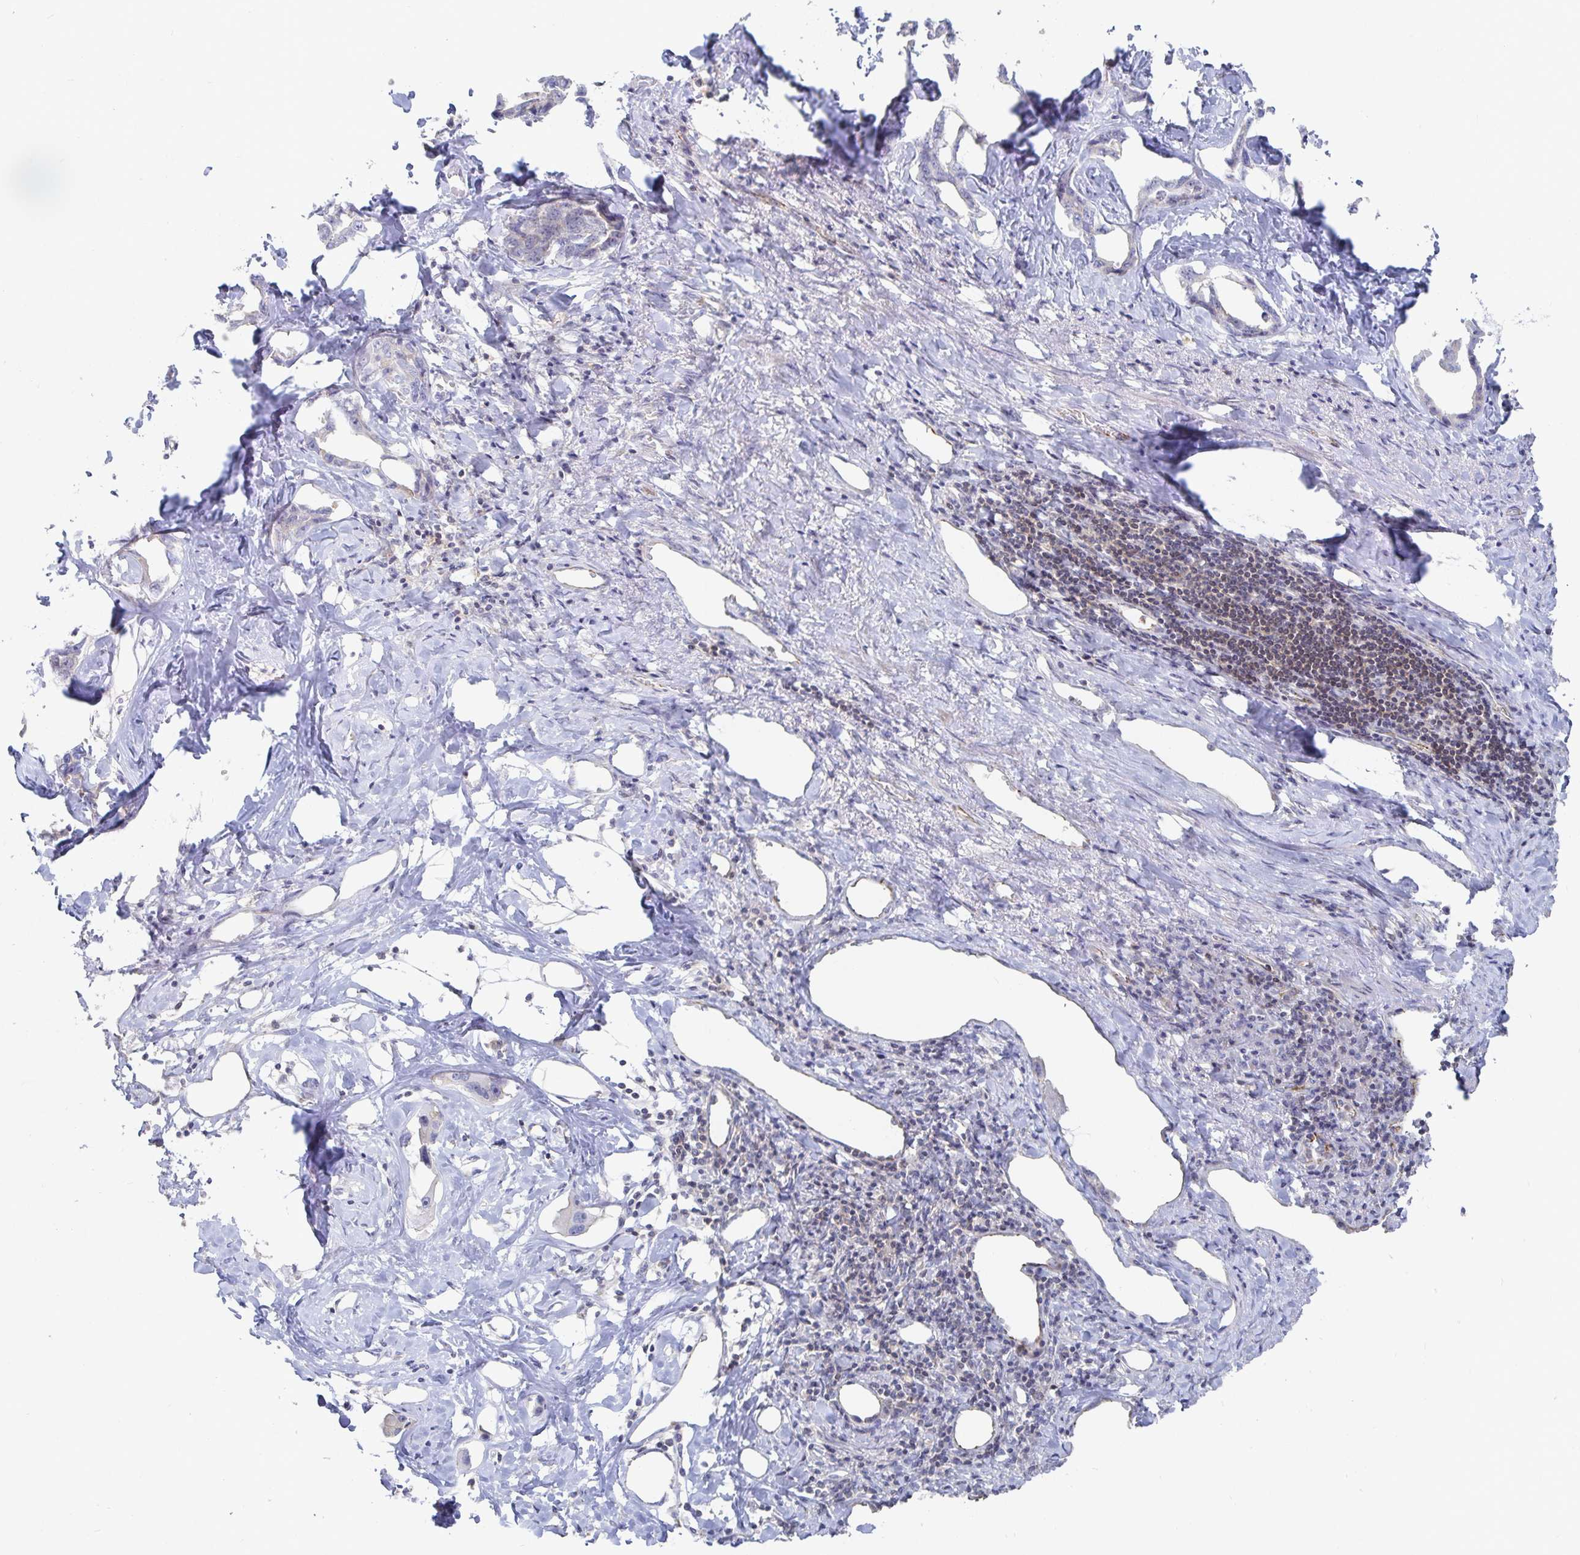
{"staining": {"intensity": "negative", "quantity": "none", "location": "none"}, "tissue": "liver cancer", "cell_type": "Tumor cells", "image_type": "cancer", "snomed": [{"axis": "morphology", "description": "Cholangiocarcinoma"}, {"axis": "topography", "description": "Liver"}], "caption": "Human liver cancer (cholangiocarcinoma) stained for a protein using IHC demonstrates no staining in tumor cells.", "gene": "PIK3CD", "patient": {"sex": "male", "age": 59}}